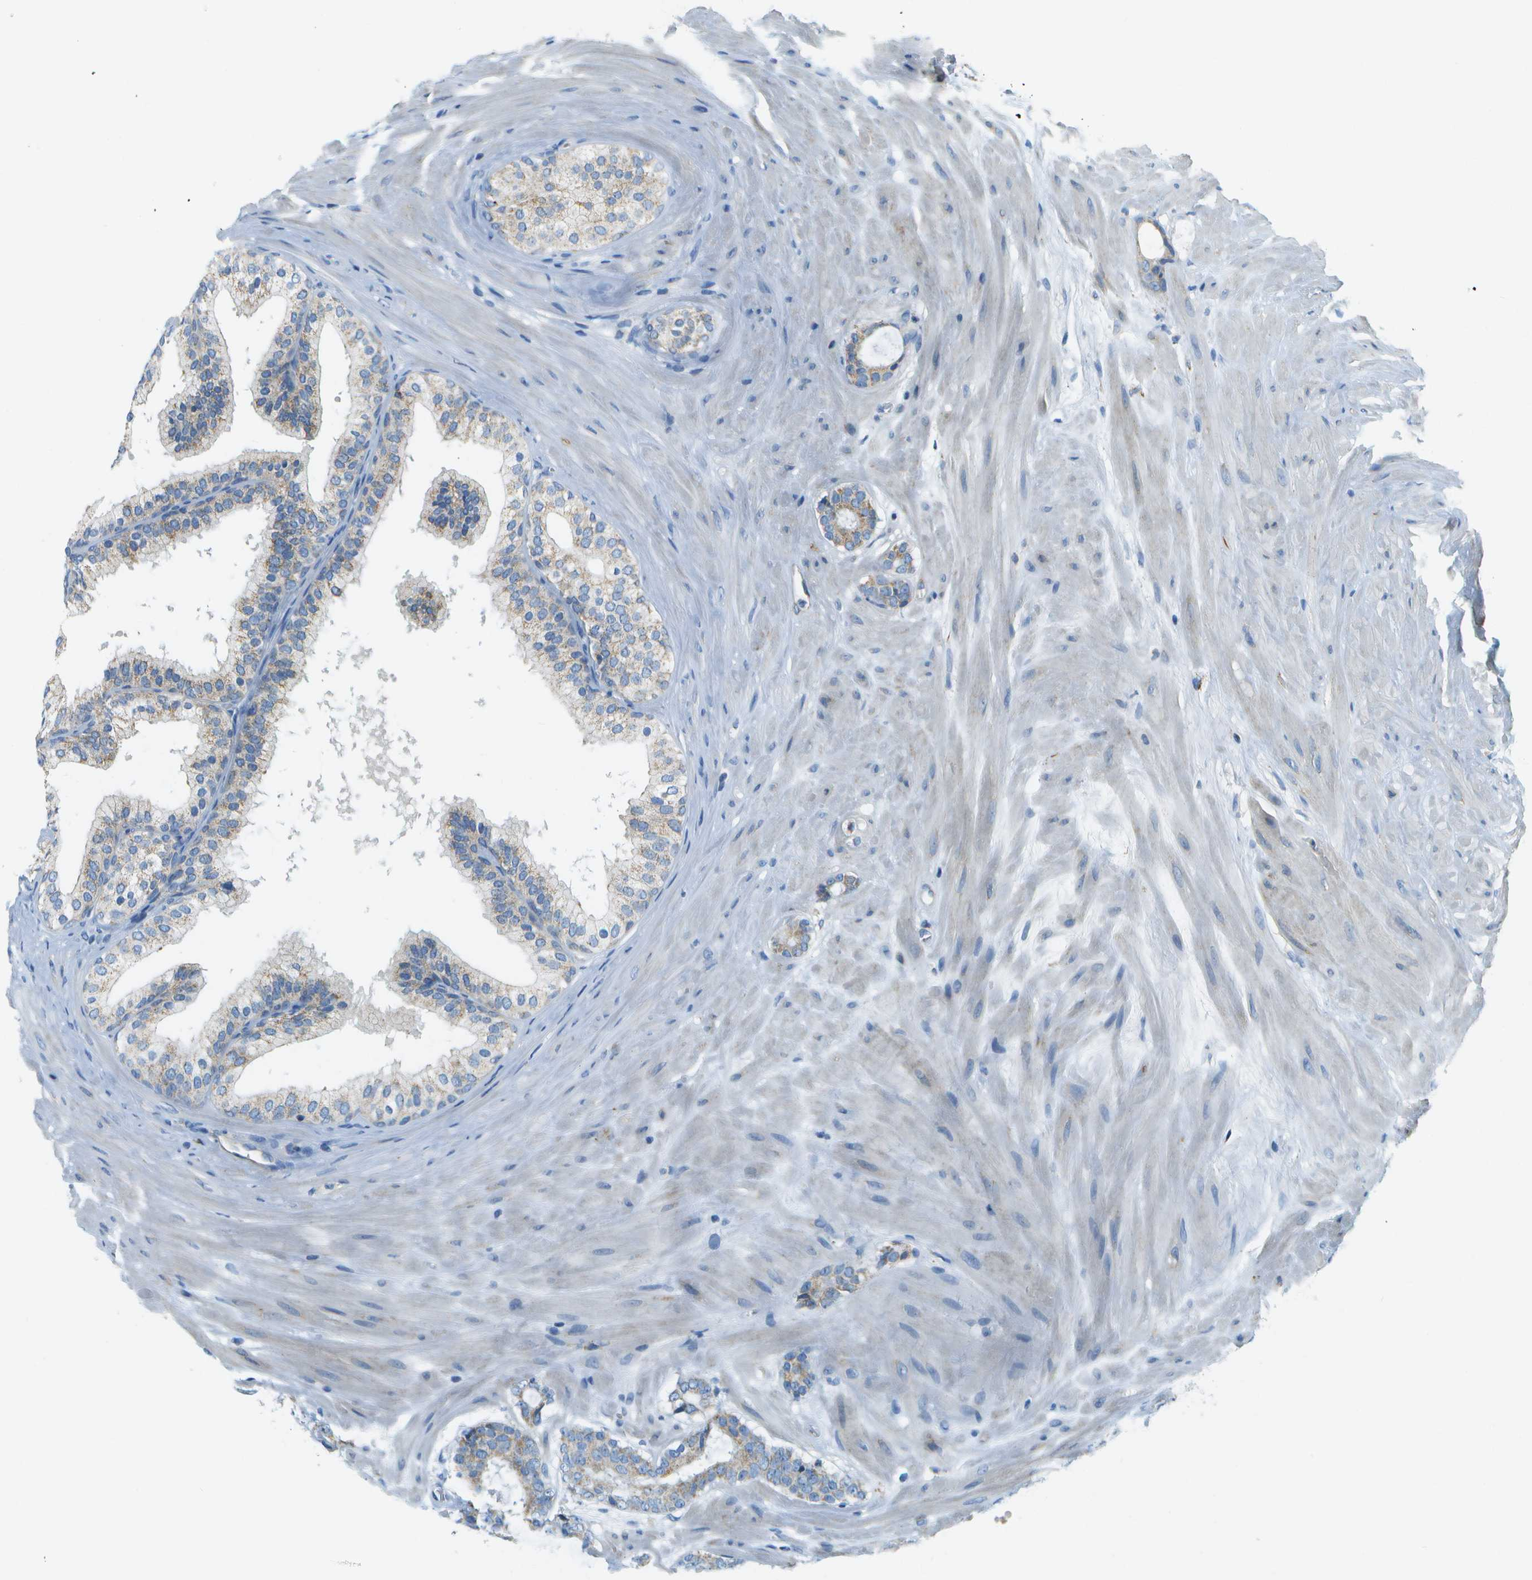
{"staining": {"intensity": "weak", "quantity": "<25%", "location": "cytoplasmic/membranous"}, "tissue": "prostate cancer", "cell_type": "Tumor cells", "image_type": "cancer", "snomed": [{"axis": "morphology", "description": "Adenocarcinoma, Low grade"}, {"axis": "topography", "description": "Prostate"}], "caption": "Tumor cells are negative for protein expression in human prostate low-grade adenocarcinoma.", "gene": "PTGIS", "patient": {"sex": "male", "age": 69}}